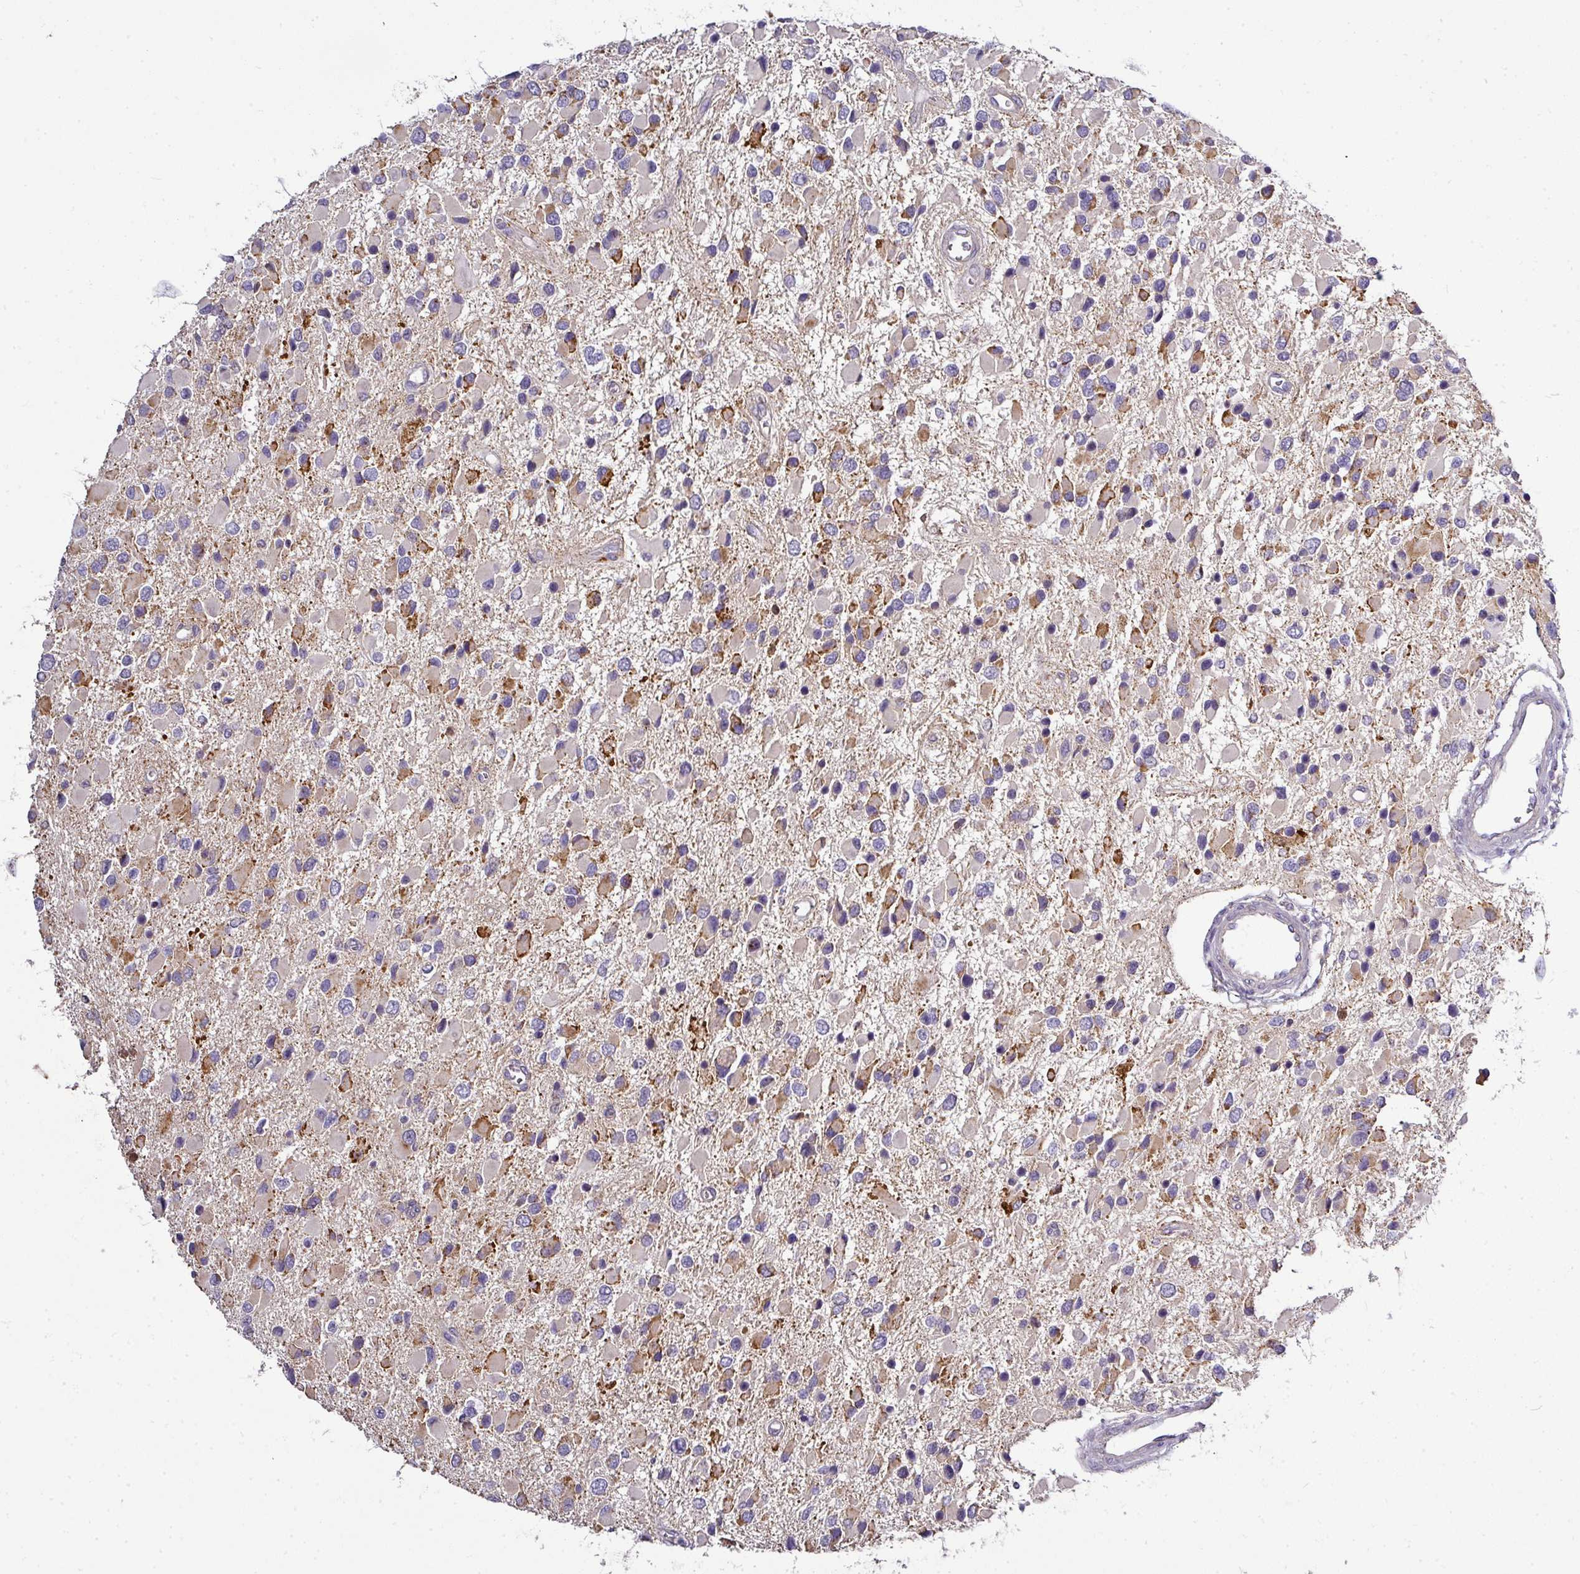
{"staining": {"intensity": "moderate", "quantity": "<25%", "location": "cytoplasmic/membranous"}, "tissue": "glioma", "cell_type": "Tumor cells", "image_type": "cancer", "snomed": [{"axis": "morphology", "description": "Glioma, malignant, High grade"}, {"axis": "topography", "description": "Brain"}], "caption": "A micrograph of high-grade glioma (malignant) stained for a protein shows moderate cytoplasmic/membranous brown staining in tumor cells. The protein of interest is shown in brown color, while the nuclei are stained blue.", "gene": "GAN", "patient": {"sex": "male", "age": 53}}